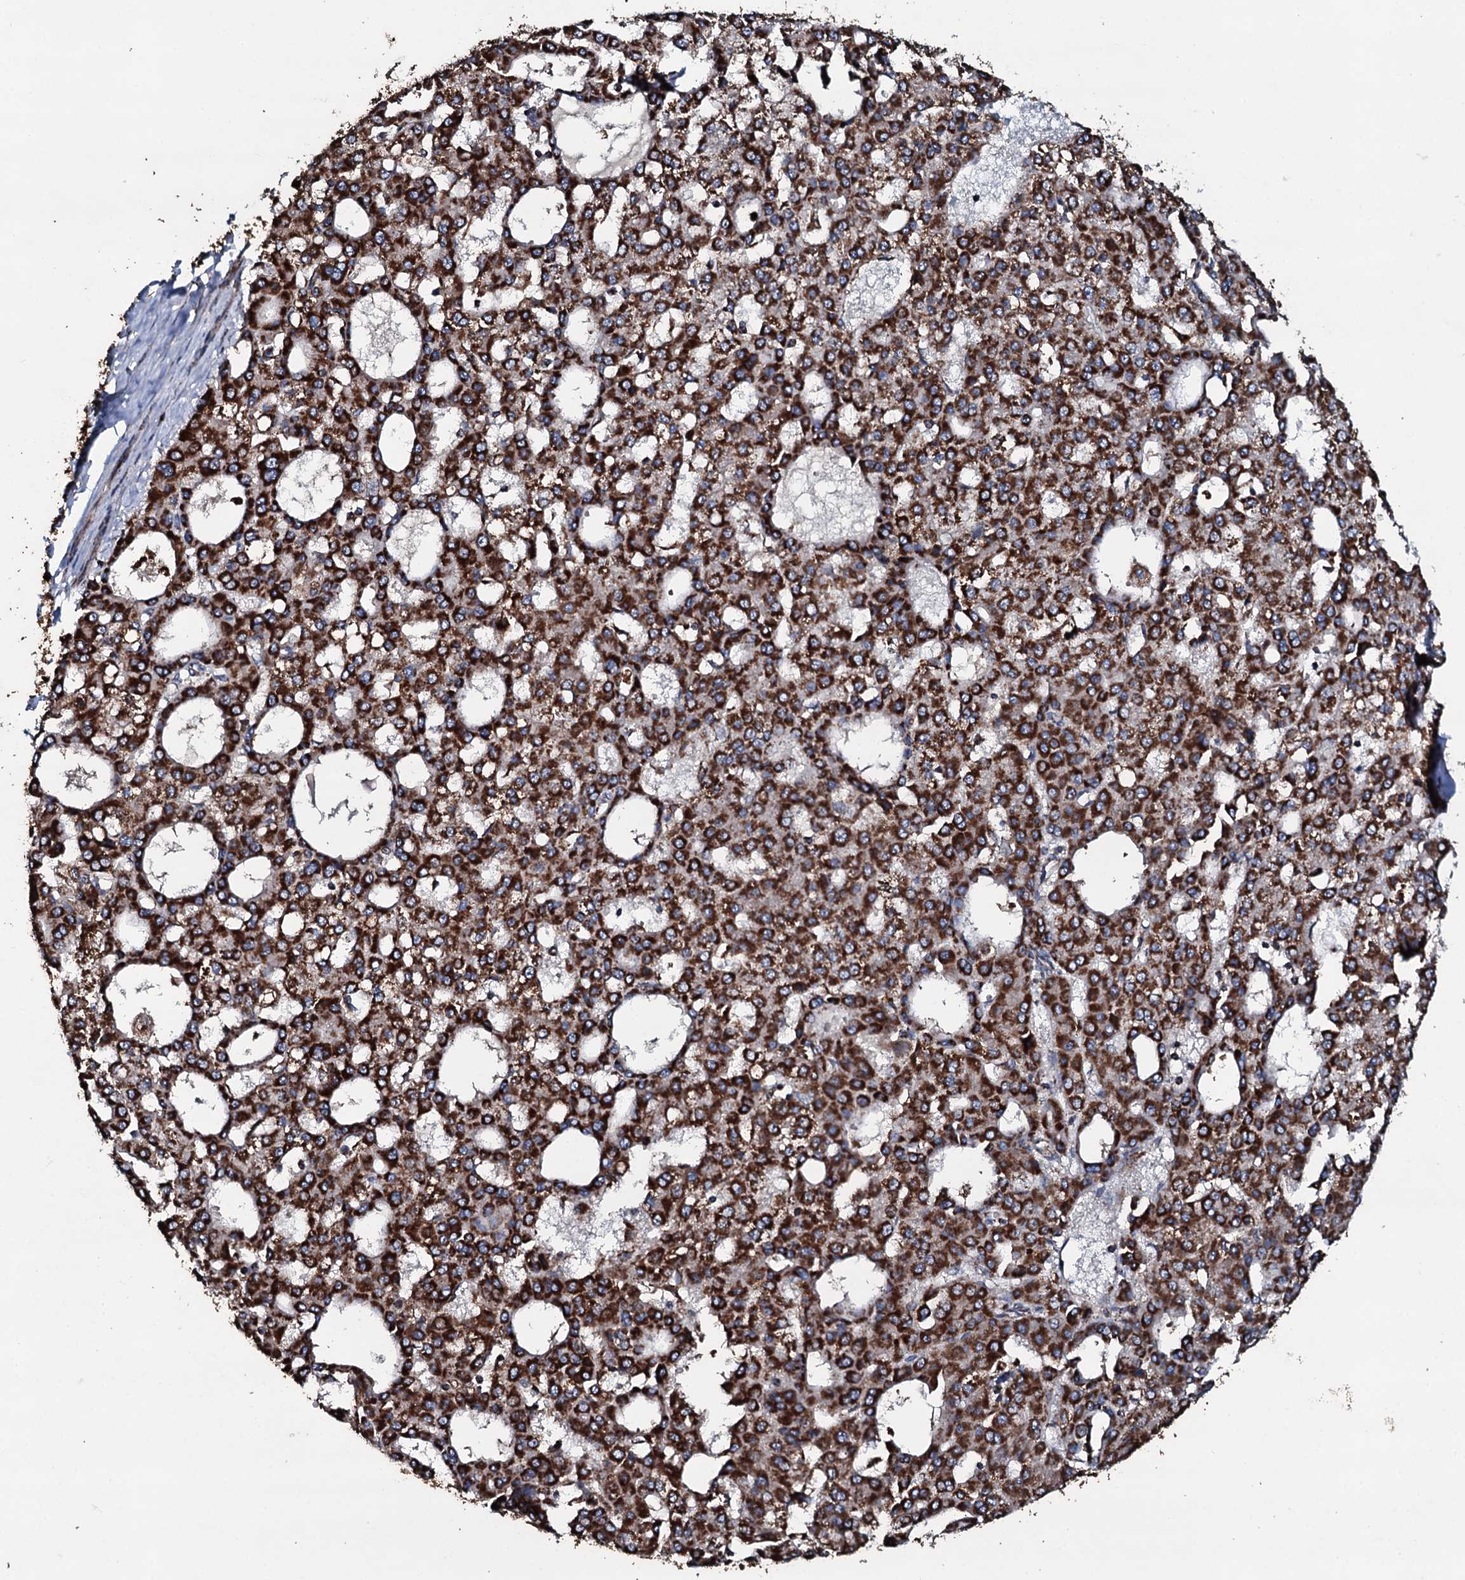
{"staining": {"intensity": "strong", "quantity": ">75%", "location": "cytoplasmic/membranous"}, "tissue": "liver cancer", "cell_type": "Tumor cells", "image_type": "cancer", "snomed": [{"axis": "morphology", "description": "Carcinoma, Hepatocellular, NOS"}, {"axis": "topography", "description": "Liver"}], "caption": "Immunohistochemistry image of neoplastic tissue: liver cancer stained using immunohistochemistry (IHC) exhibits high levels of strong protein expression localized specifically in the cytoplasmic/membranous of tumor cells, appearing as a cytoplasmic/membranous brown color.", "gene": "DYNC2I2", "patient": {"sex": "male", "age": 47}}